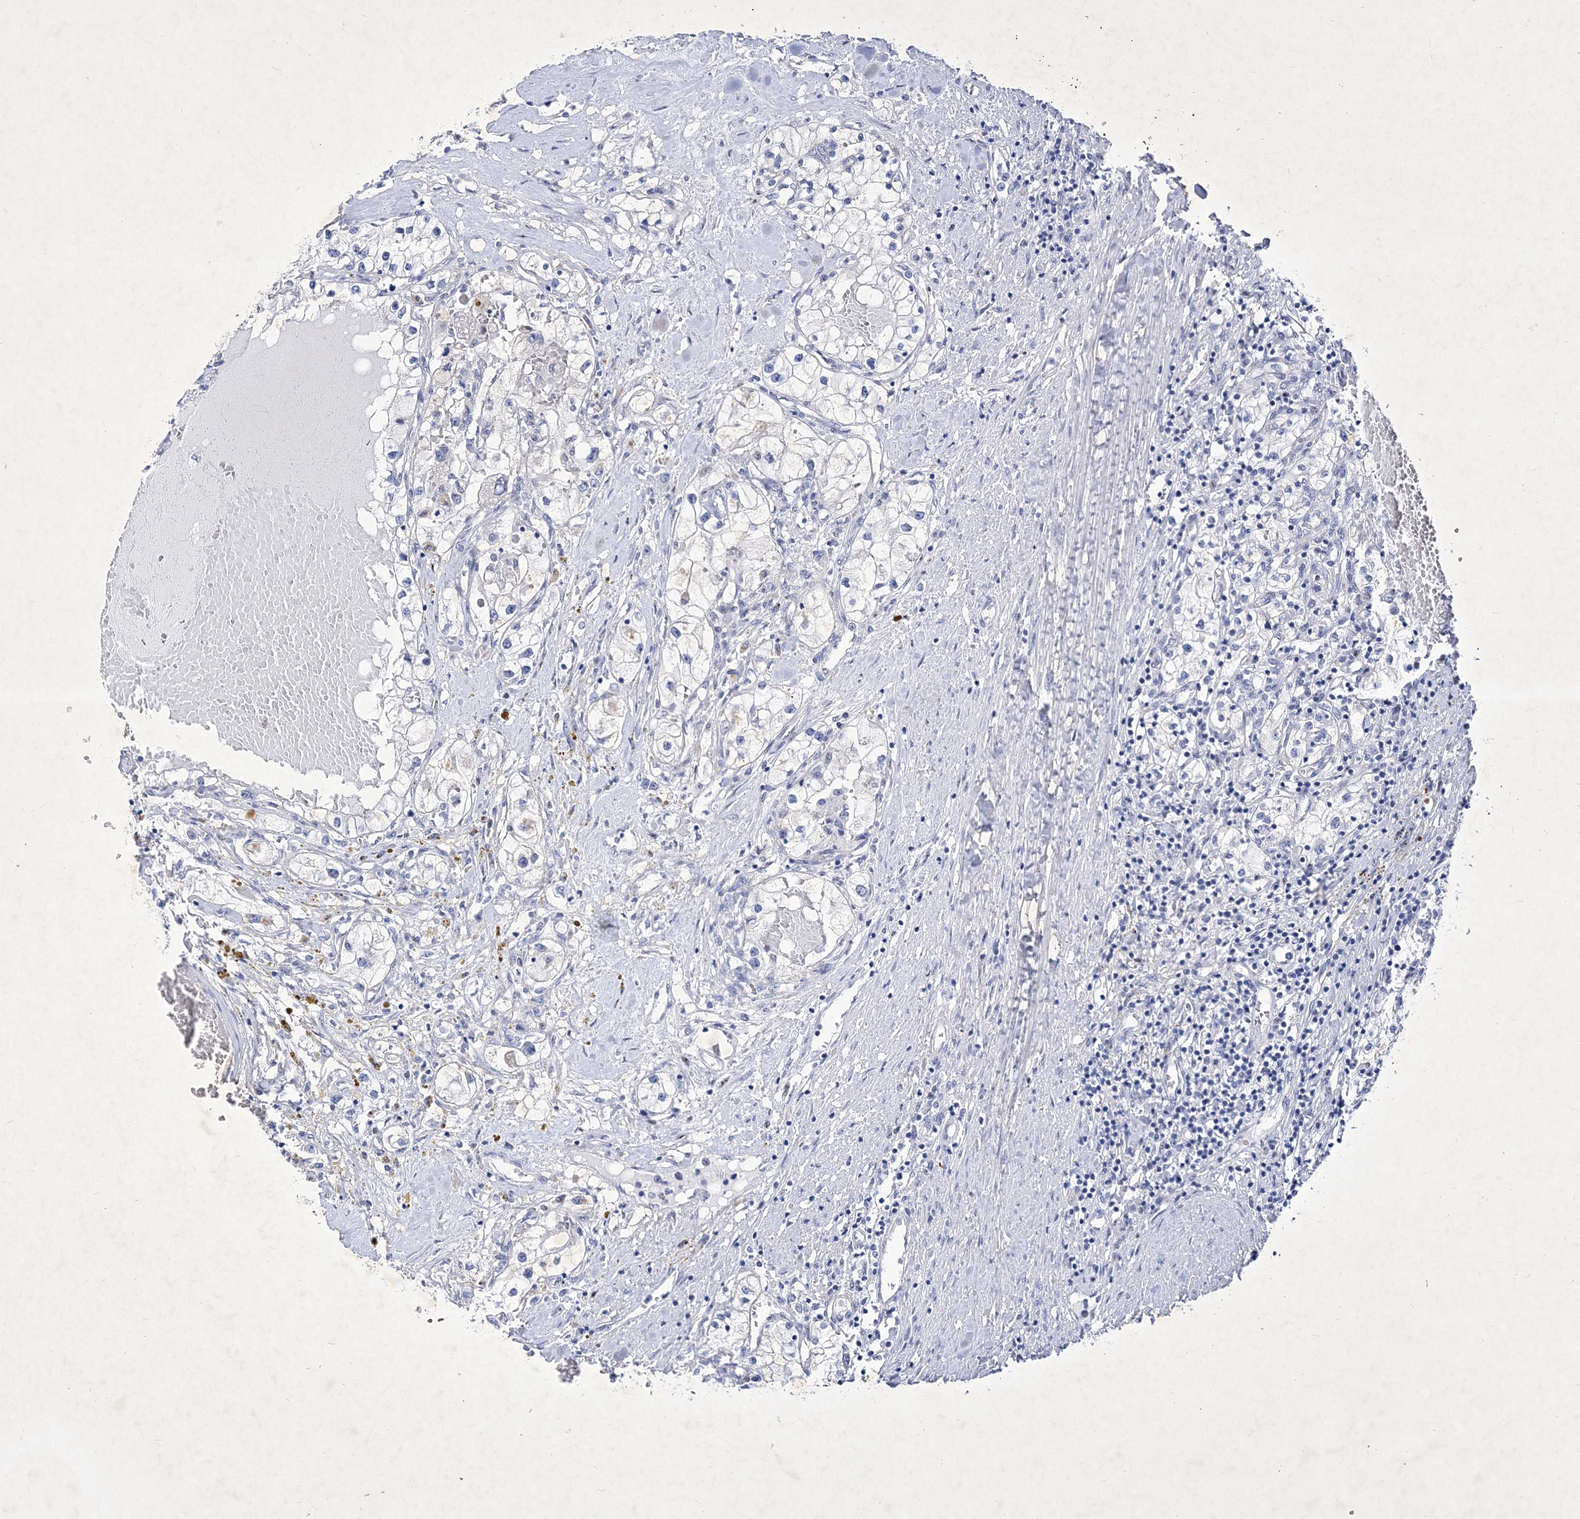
{"staining": {"intensity": "negative", "quantity": "none", "location": "none"}, "tissue": "renal cancer", "cell_type": "Tumor cells", "image_type": "cancer", "snomed": [{"axis": "morphology", "description": "Normal tissue, NOS"}, {"axis": "morphology", "description": "Adenocarcinoma, NOS"}, {"axis": "topography", "description": "Kidney"}], "caption": "The IHC histopathology image has no significant staining in tumor cells of renal cancer (adenocarcinoma) tissue.", "gene": "GPN1", "patient": {"sex": "male", "age": 68}}